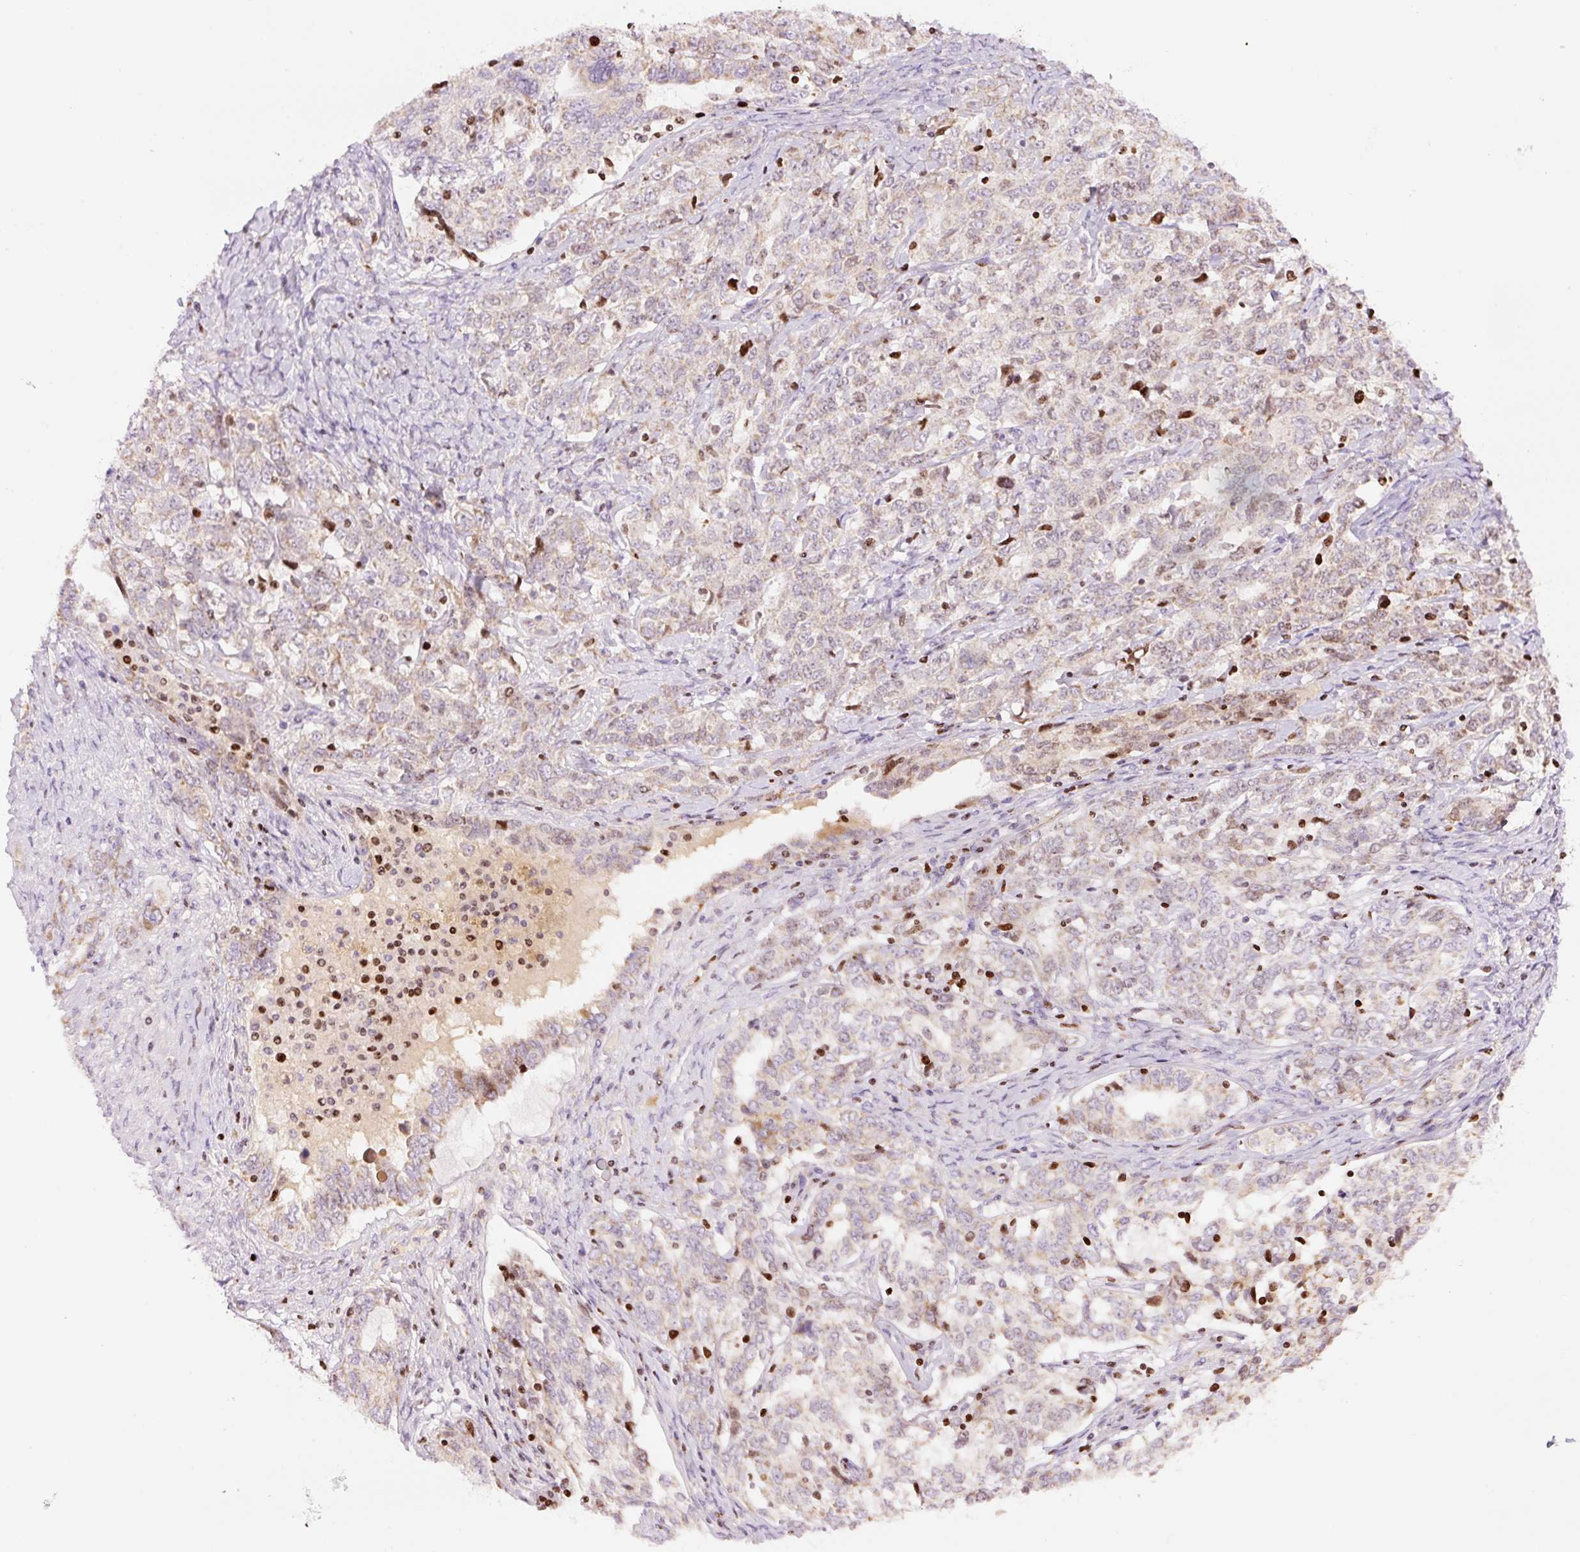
{"staining": {"intensity": "weak", "quantity": "25%-75%", "location": "cytoplasmic/membranous"}, "tissue": "ovarian cancer", "cell_type": "Tumor cells", "image_type": "cancer", "snomed": [{"axis": "morphology", "description": "Carcinoma, endometroid"}, {"axis": "topography", "description": "Ovary"}], "caption": "This is an image of IHC staining of ovarian endometroid carcinoma, which shows weak staining in the cytoplasmic/membranous of tumor cells.", "gene": "TMEM8B", "patient": {"sex": "female", "age": 62}}